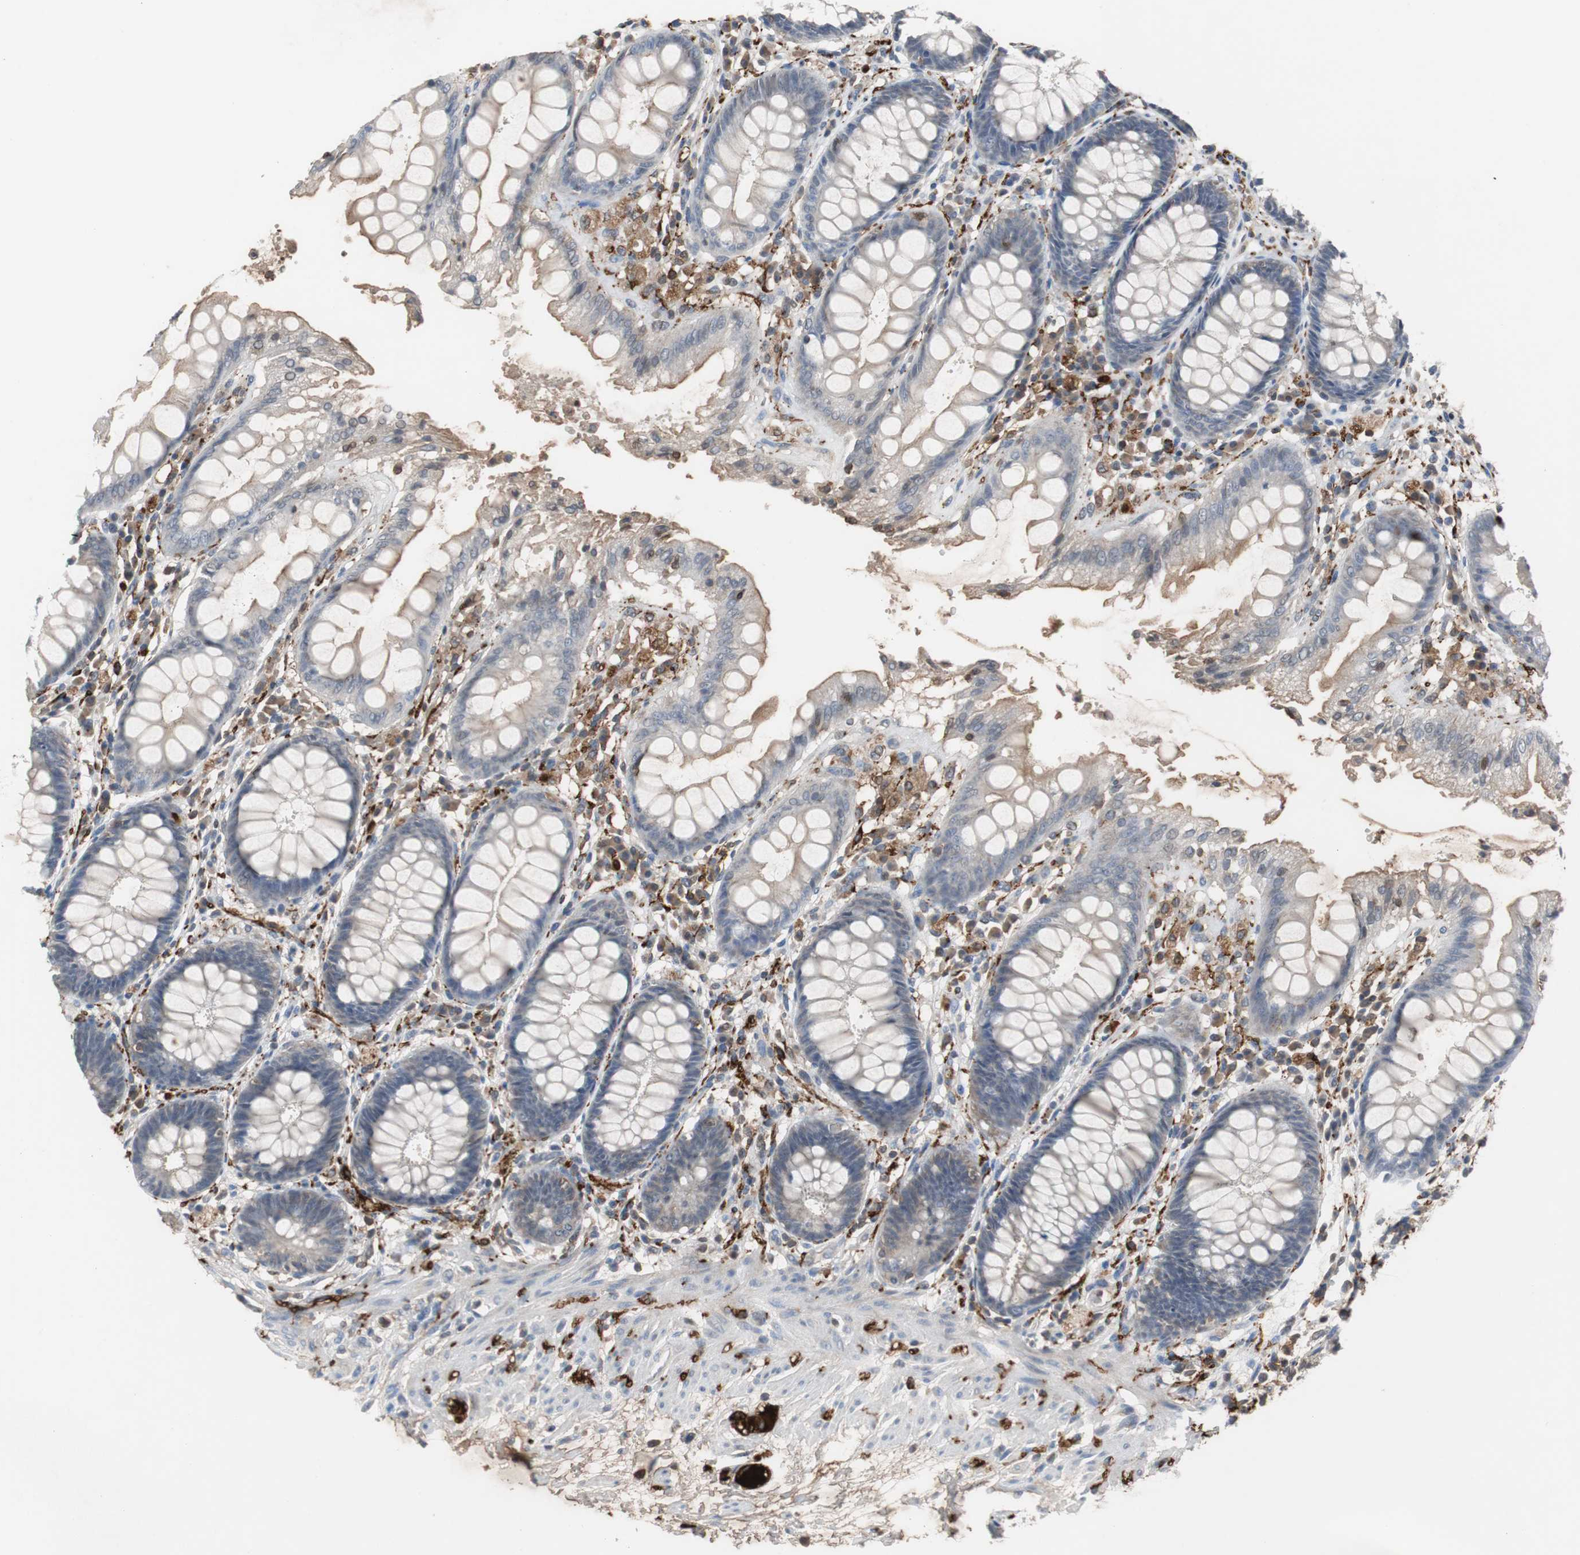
{"staining": {"intensity": "negative", "quantity": "none", "location": "none"}, "tissue": "rectum", "cell_type": "Glandular cells", "image_type": "normal", "snomed": [{"axis": "morphology", "description": "Normal tissue, NOS"}, {"axis": "topography", "description": "Rectum"}], "caption": "An image of human rectum is negative for staining in glandular cells.", "gene": "CALB2", "patient": {"sex": "female", "age": 46}}